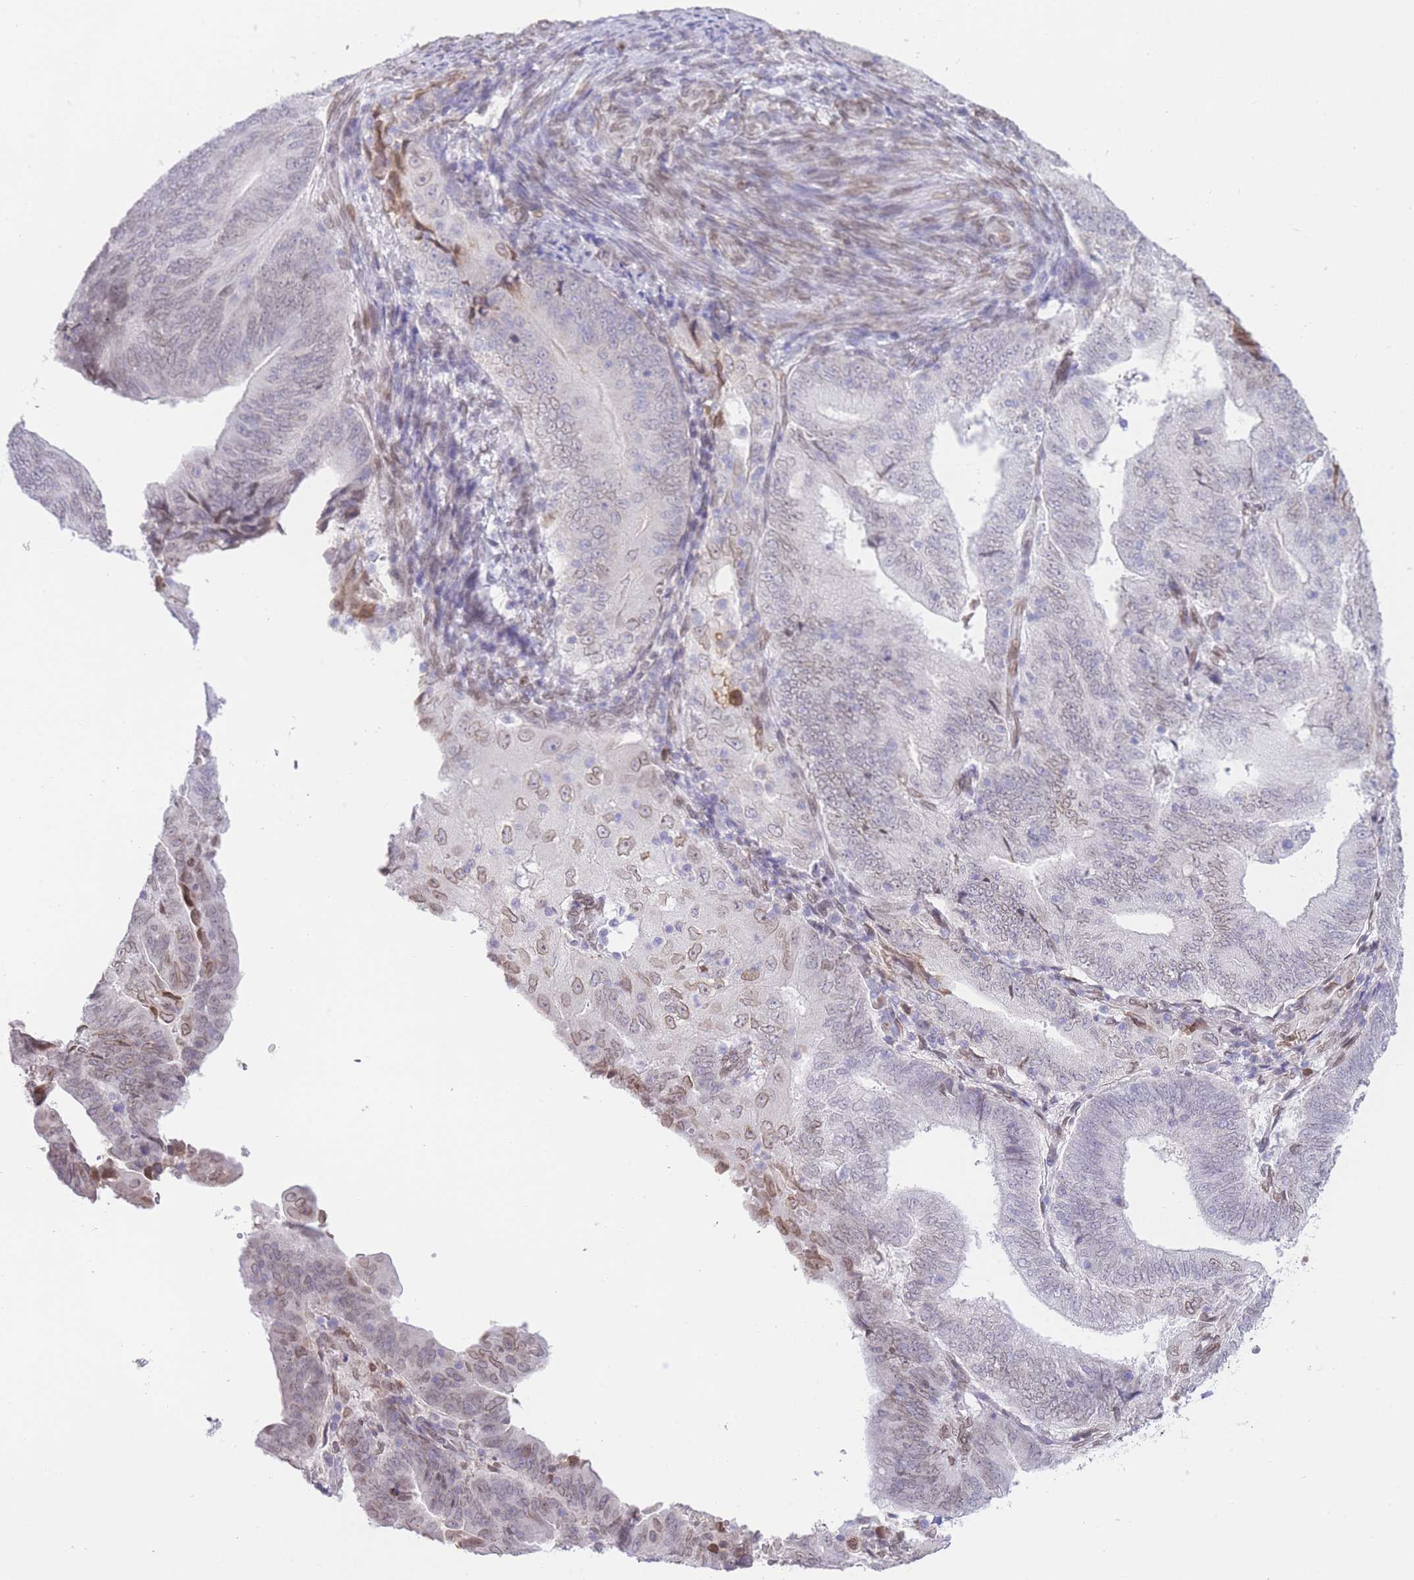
{"staining": {"intensity": "weak", "quantity": "25%-75%", "location": "cytoplasmic/membranous,nuclear"}, "tissue": "endometrial cancer", "cell_type": "Tumor cells", "image_type": "cancer", "snomed": [{"axis": "morphology", "description": "Adenocarcinoma, NOS"}, {"axis": "topography", "description": "Endometrium"}], "caption": "DAB immunohistochemical staining of endometrial cancer (adenocarcinoma) shows weak cytoplasmic/membranous and nuclear protein staining in approximately 25%-75% of tumor cells.", "gene": "OR10AD1", "patient": {"sex": "female", "age": 70}}